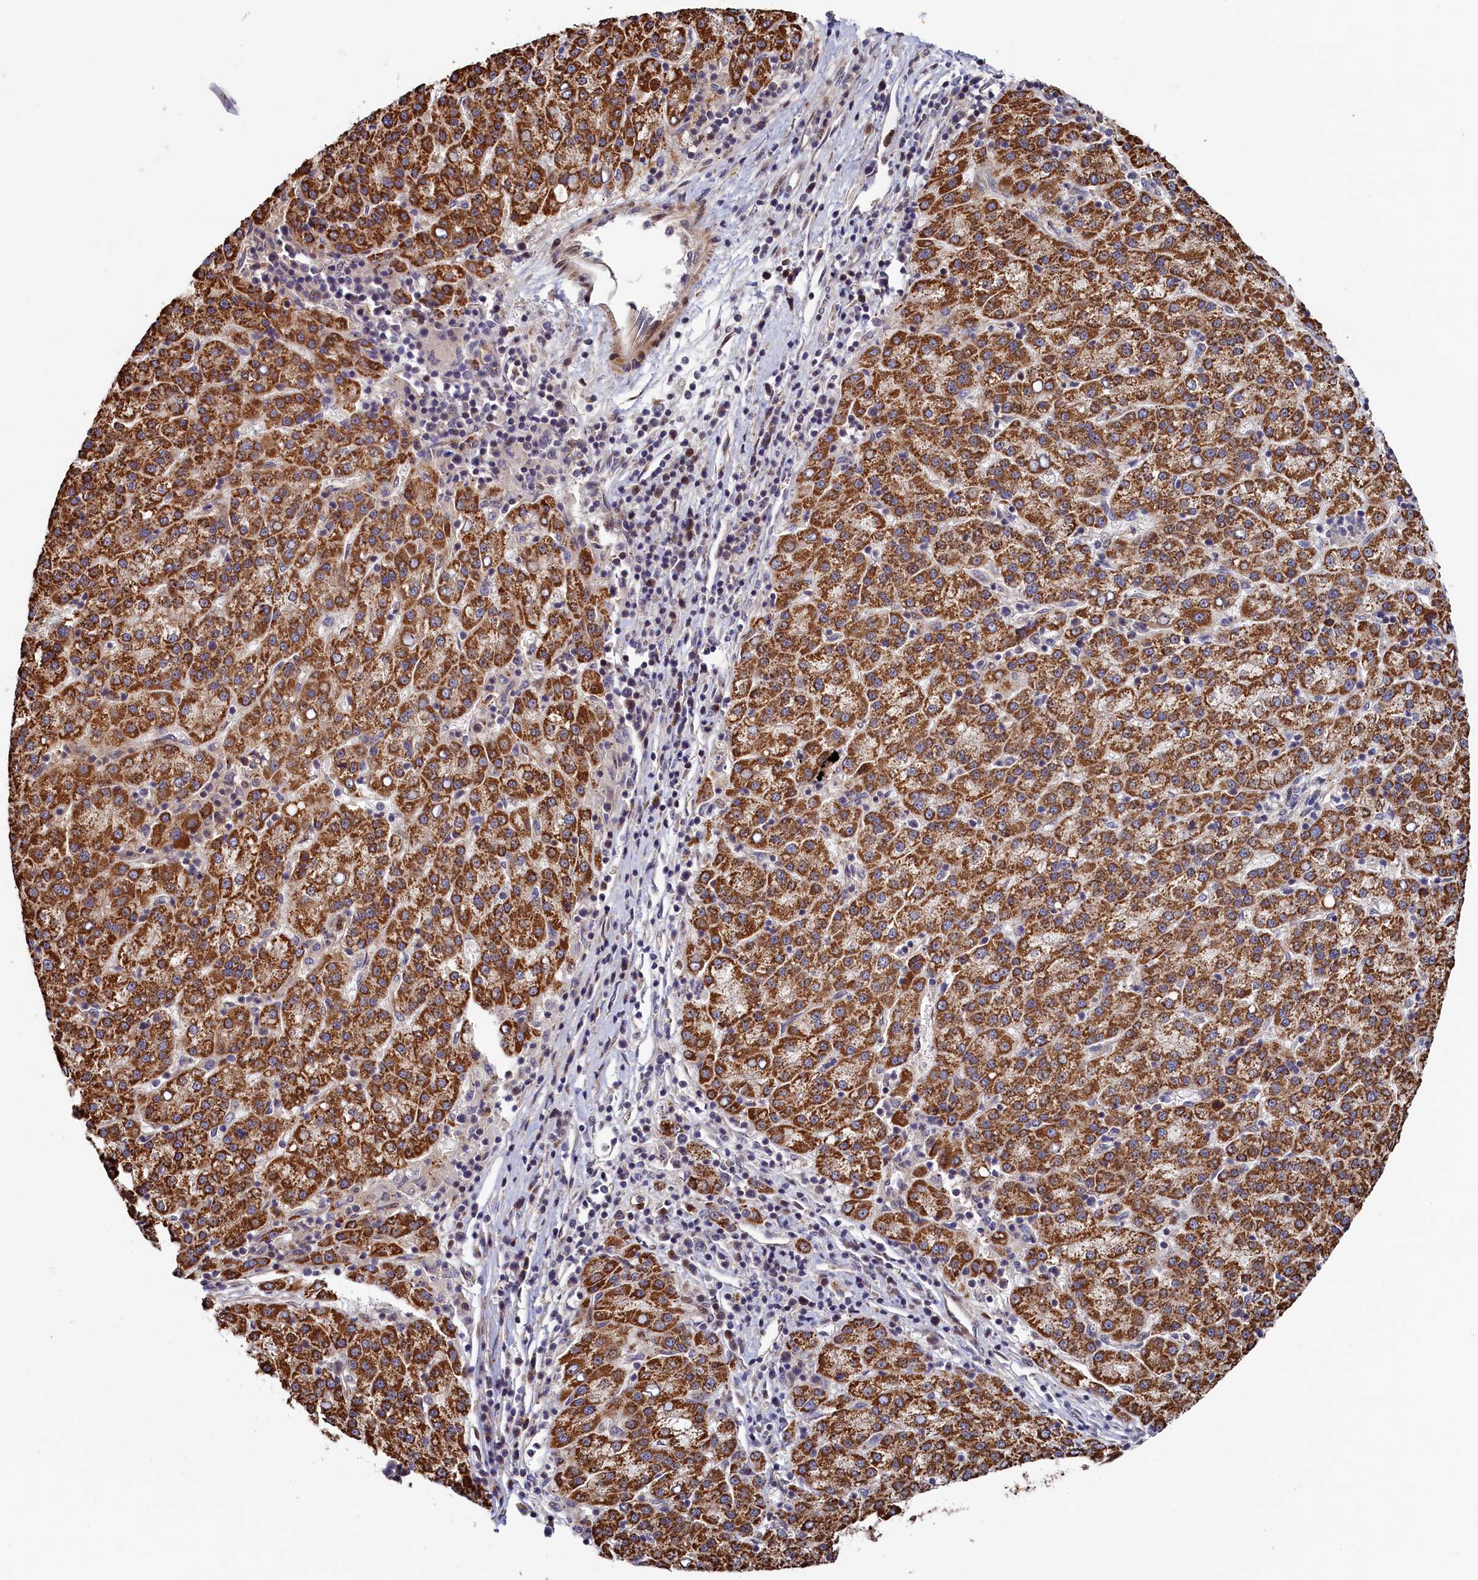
{"staining": {"intensity": "strong", "quantity": ">75%", "location": "cytoplasmic/membranous"}, "tissue": "liver cancer", "cell_type": "Tumor cells", "image_type": "cancer", "snomed": [{"axis": "morphology", "description": "Carcinoma, Hepatocellular, NOS"}, {"axis": "topography", "description": "Liver"}], "caption": "This micrograph displays liver cancer stained with immunohistochemistry (IHC) to label a protein in brown. The cytoplasmic/membranous of tumor cells show strong positivity for the protein. Nuclei are counter-stained blue.", "gene": "PIK3C3", "patient": {"sex": "female", "age": 58}}